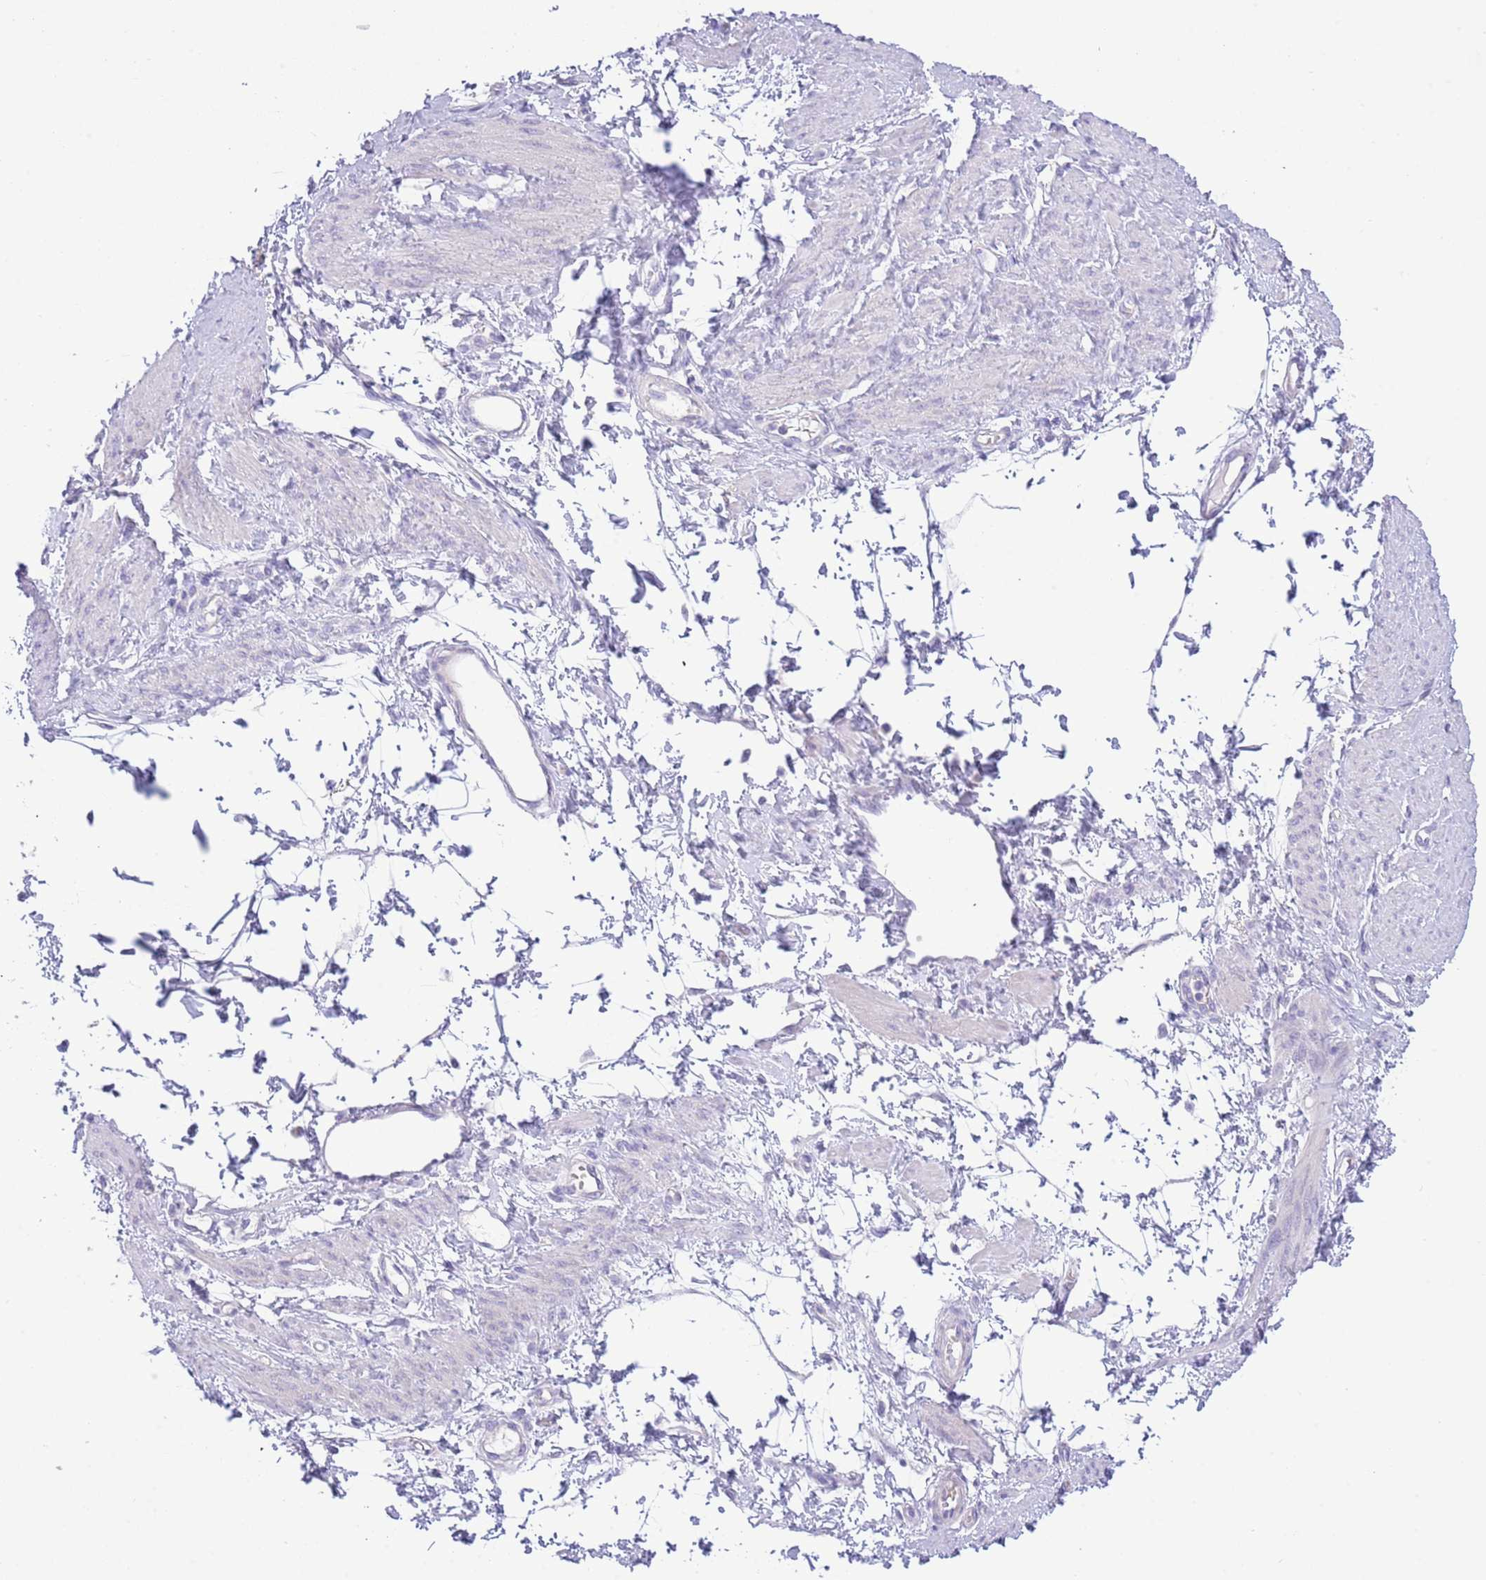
{"staining": {"intensity": "negative", "quantity": "none", "location": "none"}, "tissue": "smooth muscle", "cell_type": "Smooth muscle cells", "image_type": "normal", "snomed": [{"axis": "morphology", "description": "Normal tissue, NOS"}, {"axis": "topography", "description": "Smooth muscle"}, {"axis": "topography", "description": "Uterus"}], "caption": "The photomicrograph demonstrates no staining of smooth muscle cells in benign smooth muscle. (DAB immunohistochemistry visualized using brightfield microscopy, high magnification).", "gene": "ACR", "patient": {"sex": "female", "age": 39}}